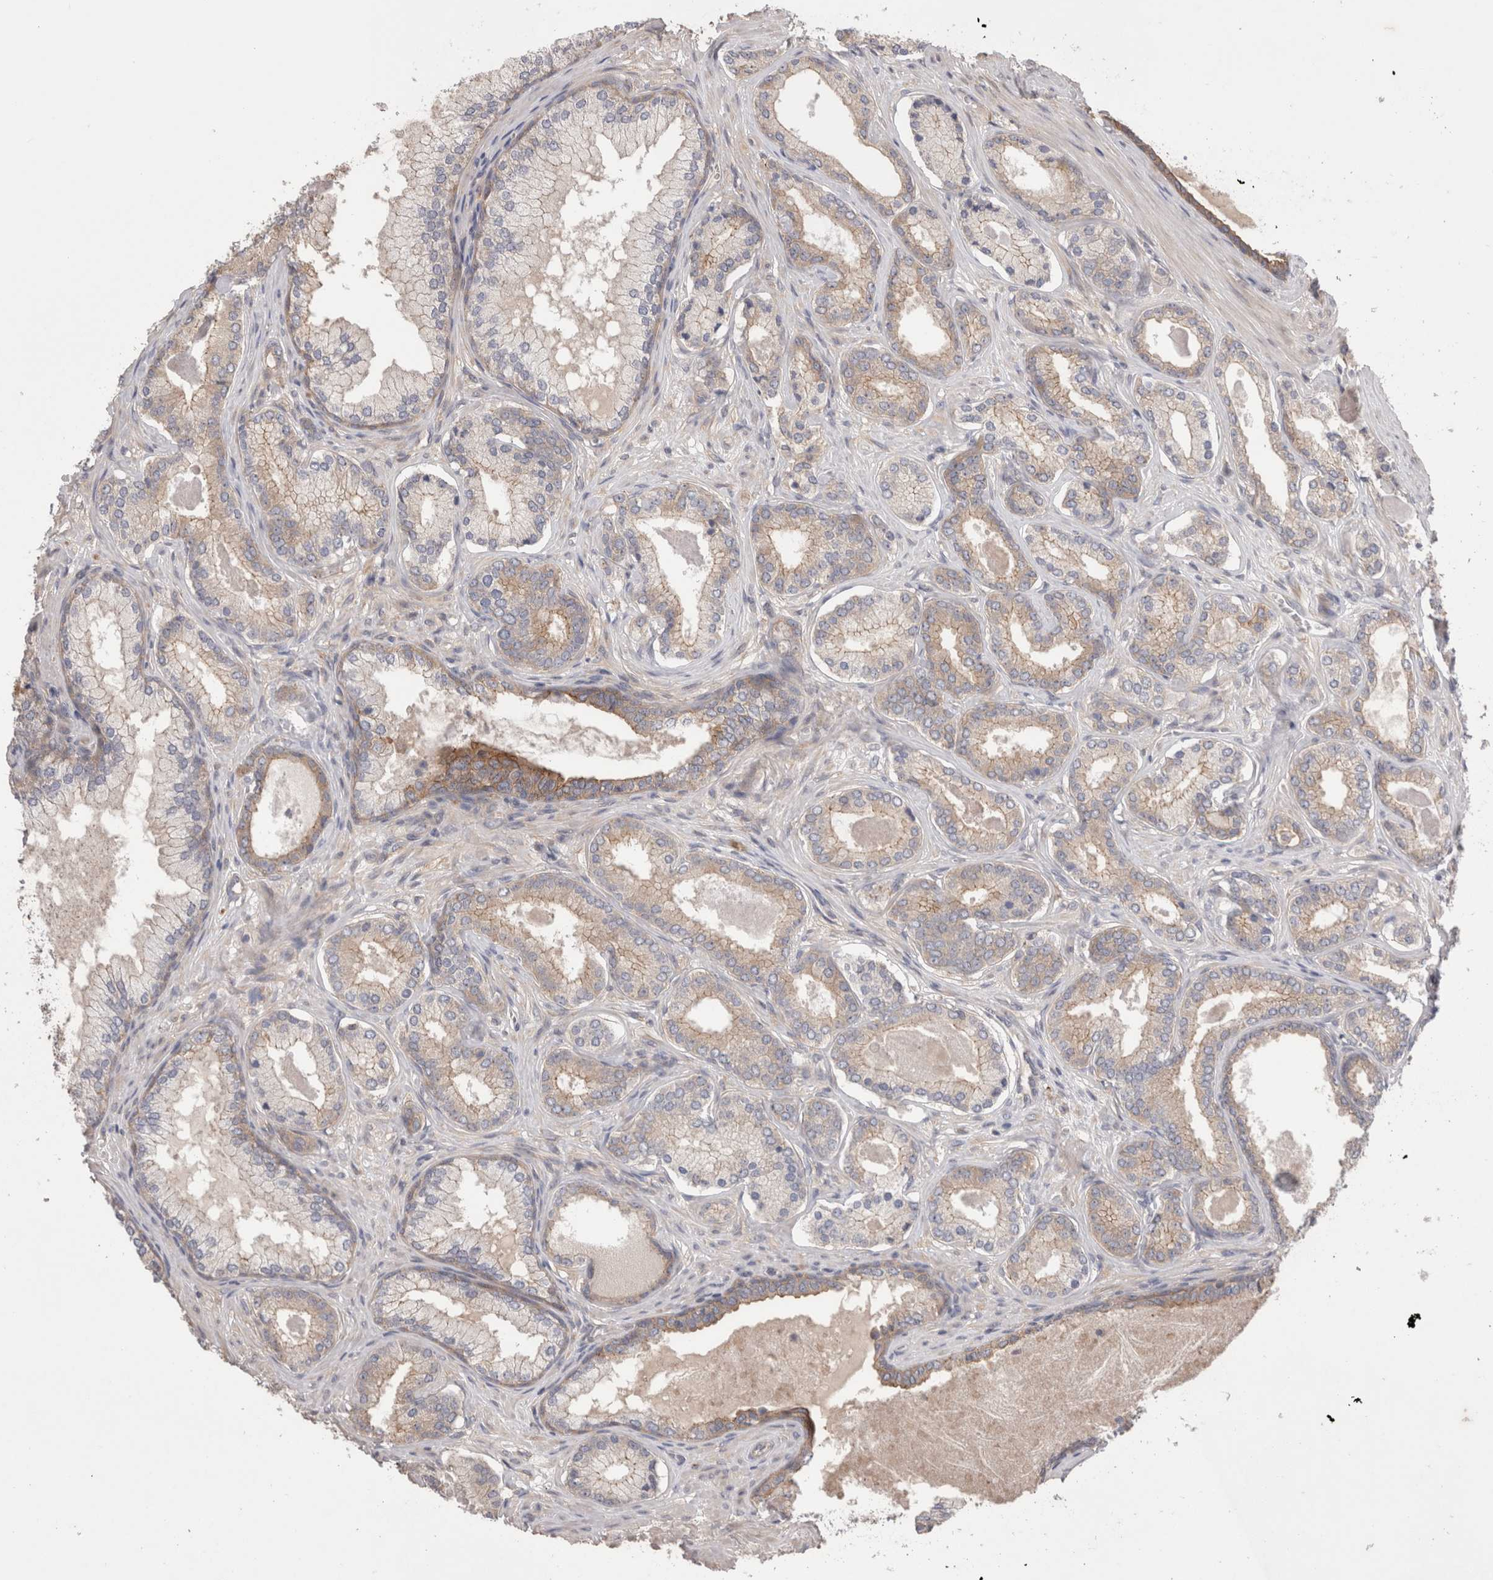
{"staining": {"intensity": "moderate", "quantity": ">75%", "location": "cytoplasmic/membranous"}, "tissue": "prostate cancer", "cell_type": "Tumor cells", "image_type": "cancer", "snomed": [{"axis": "morphology", "description": "Adenocarcinoma, Low grade"}, {"axis": "topography", "description": "Prostate"}], "caption": "Prostate cancer (low-grade adenocarcinoma) stained with DAB immunohistochemistry (IHC) shows medium levels of moderate cytoplasmic/membranous expression in approximately >75% of tumor cells.", "gene": "OTOR", "patient": {"sex": "male", "age": 70}}